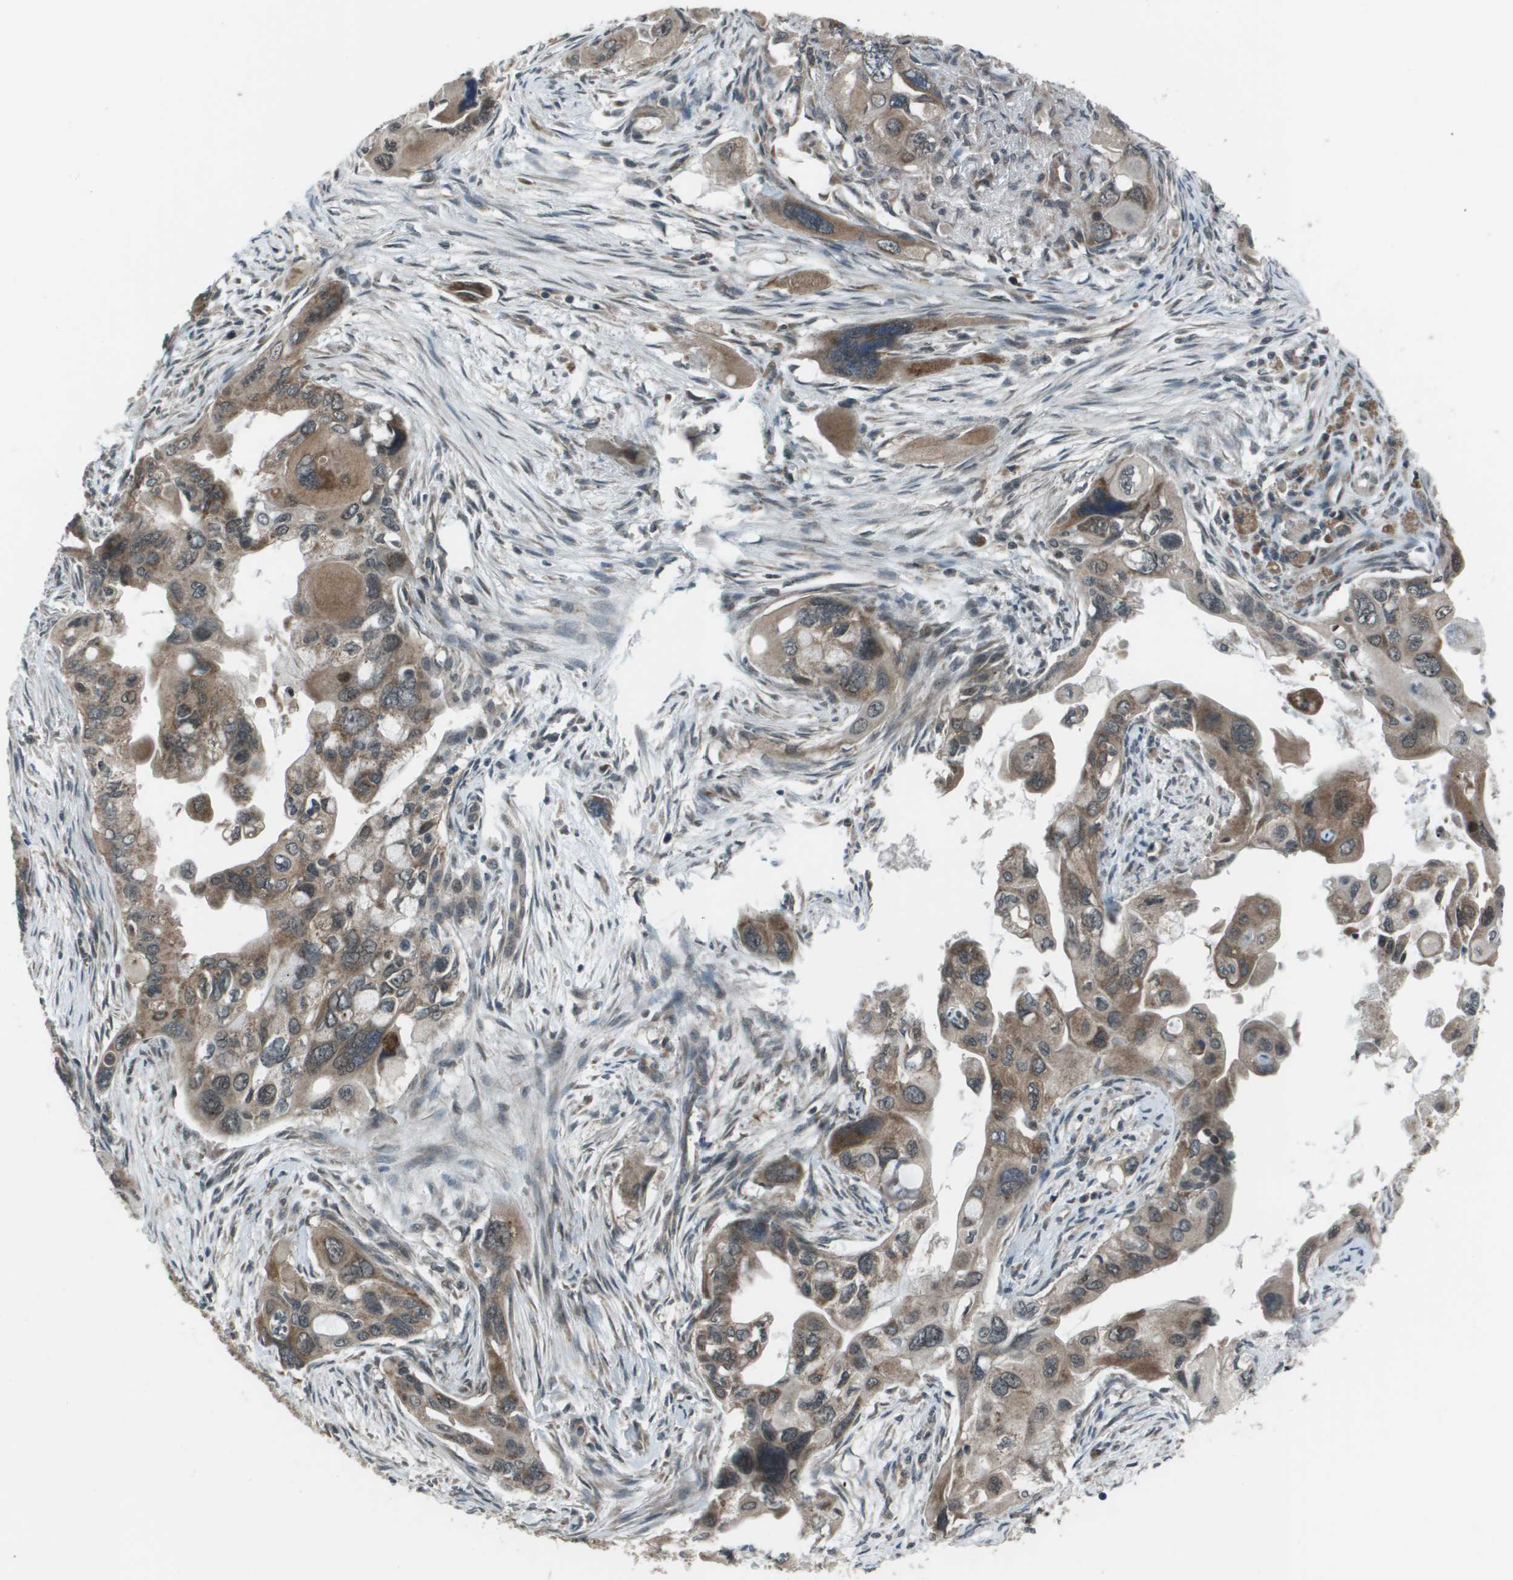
{"staining": {"intensity": "moderate", "quantity": ">75%", "location": "cytoplasmic/membranous"}, "tissue": "pancreatic cancer", "cell_type": "Tumor cells", "image_type": "cancer", "snomed": [{"axis": "morphology", "description": "Adenocarcinoma, NOS"}, {"axis": "topography", "description": "Pancreas"}], "caption": "Pancreatic cancer (adenocarcinoma) tissue shows moderate cytoplasmic/membranous expression in about >75% of tumor cells", "gene": "PPFIA1", "patient": {"sex": "male", "age": 73}}